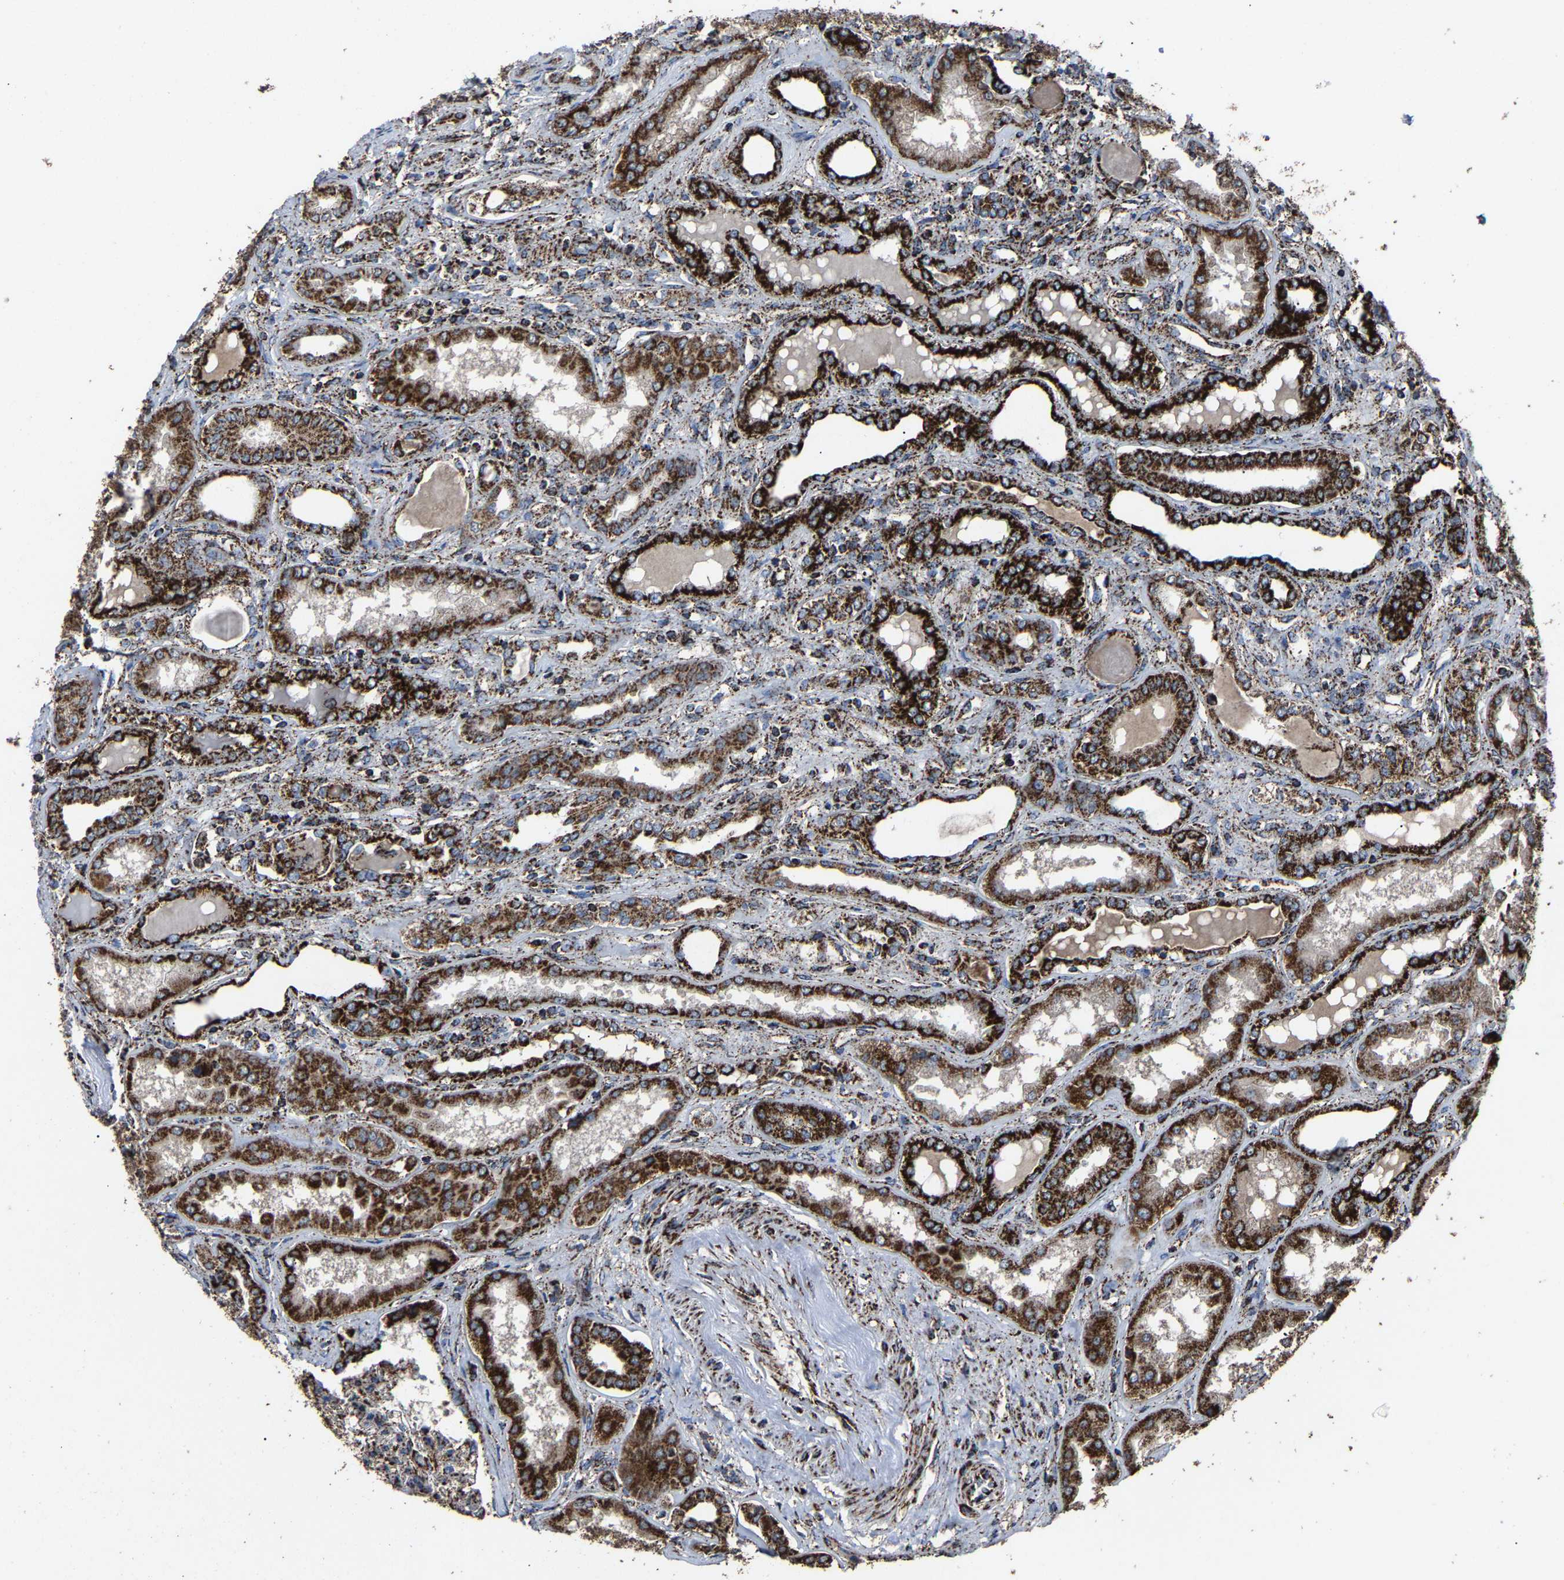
{"staining": {"intensity": "moderate", "quantity": ">75%", "location": "cytoplasmic/membranous"}, "tissue": "kidney", "cell_type": "Cells in glomeruli", "image_type": "normal", "snomed": [{"axis": "morphology", "description": "Normal tissue, NOS"}, {"axis": "topography", "description": "Kidney"}], "caption": "Kidney stained for a protein (brown) shows moderate cytoplasmic/membranous positive expression in approximately >75% of cells in glomeruli.", "gene": "NDUFV3", "patient": {"sex": "female", "age": 56}}